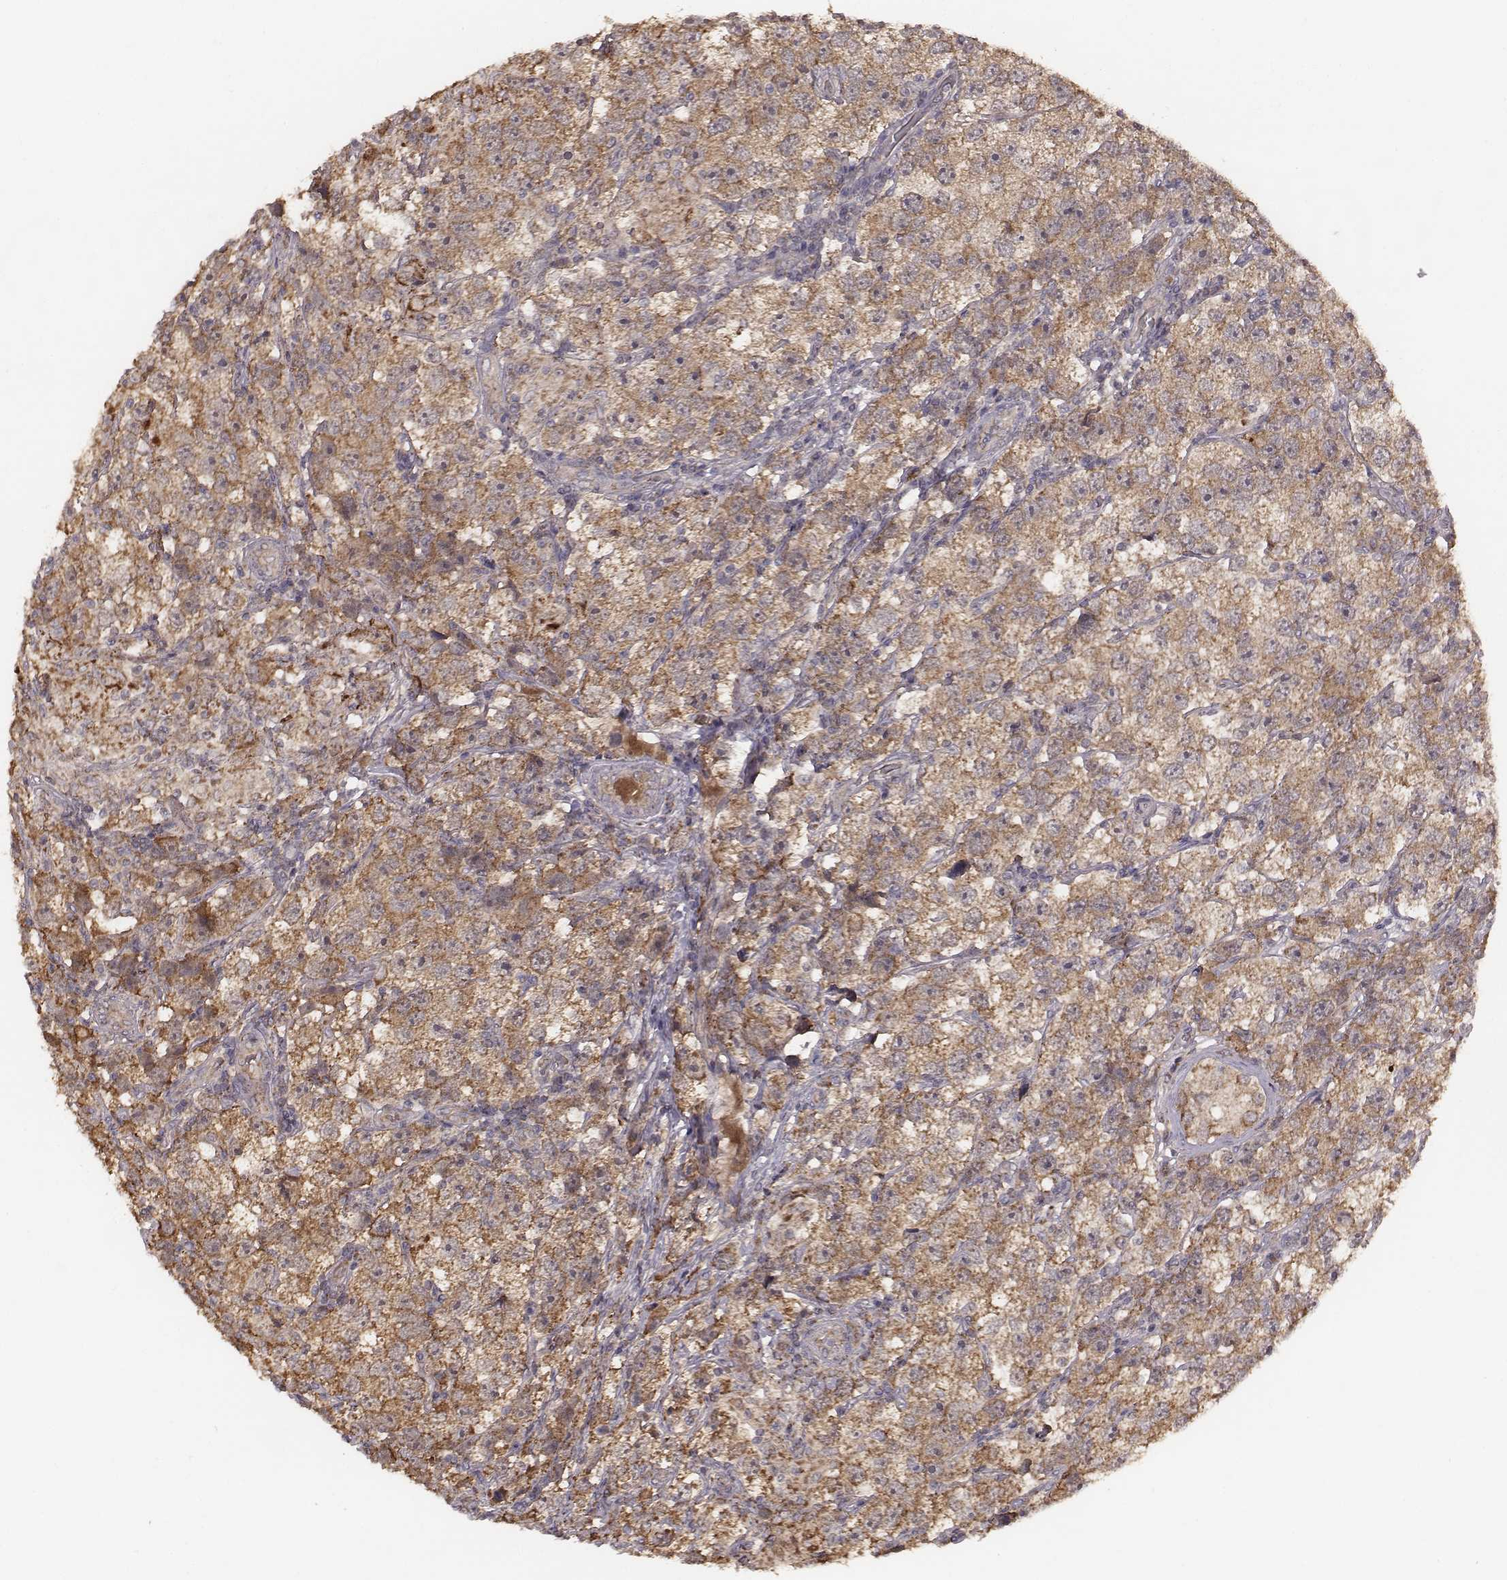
{"staining": {"intensity": "moderate", "quantity": ">75%", "location": "cytoplasmic/membranous"}, "tissue": "testis cancer", "cell_type": "Tumor cells", "image_type": "cancer", "snomed": [{"axis": "morphology", "description": "Seminoma, NOS"}, {"axis": "topography", "description": "Testis"}], "caption": "IHC of seminoma (testis) demonstrates medium levels of moderate cytoplasmic/membranous positivity in about >75% of tumor cells. The staining was performed using DAB (3,3'-diaminobenzidine), with brown indicating positive protein expression. Nuclei are stained blue with hematoxylin.", "gene": "PDCD2L", "patient": {"sex": "male", "age": 26}}